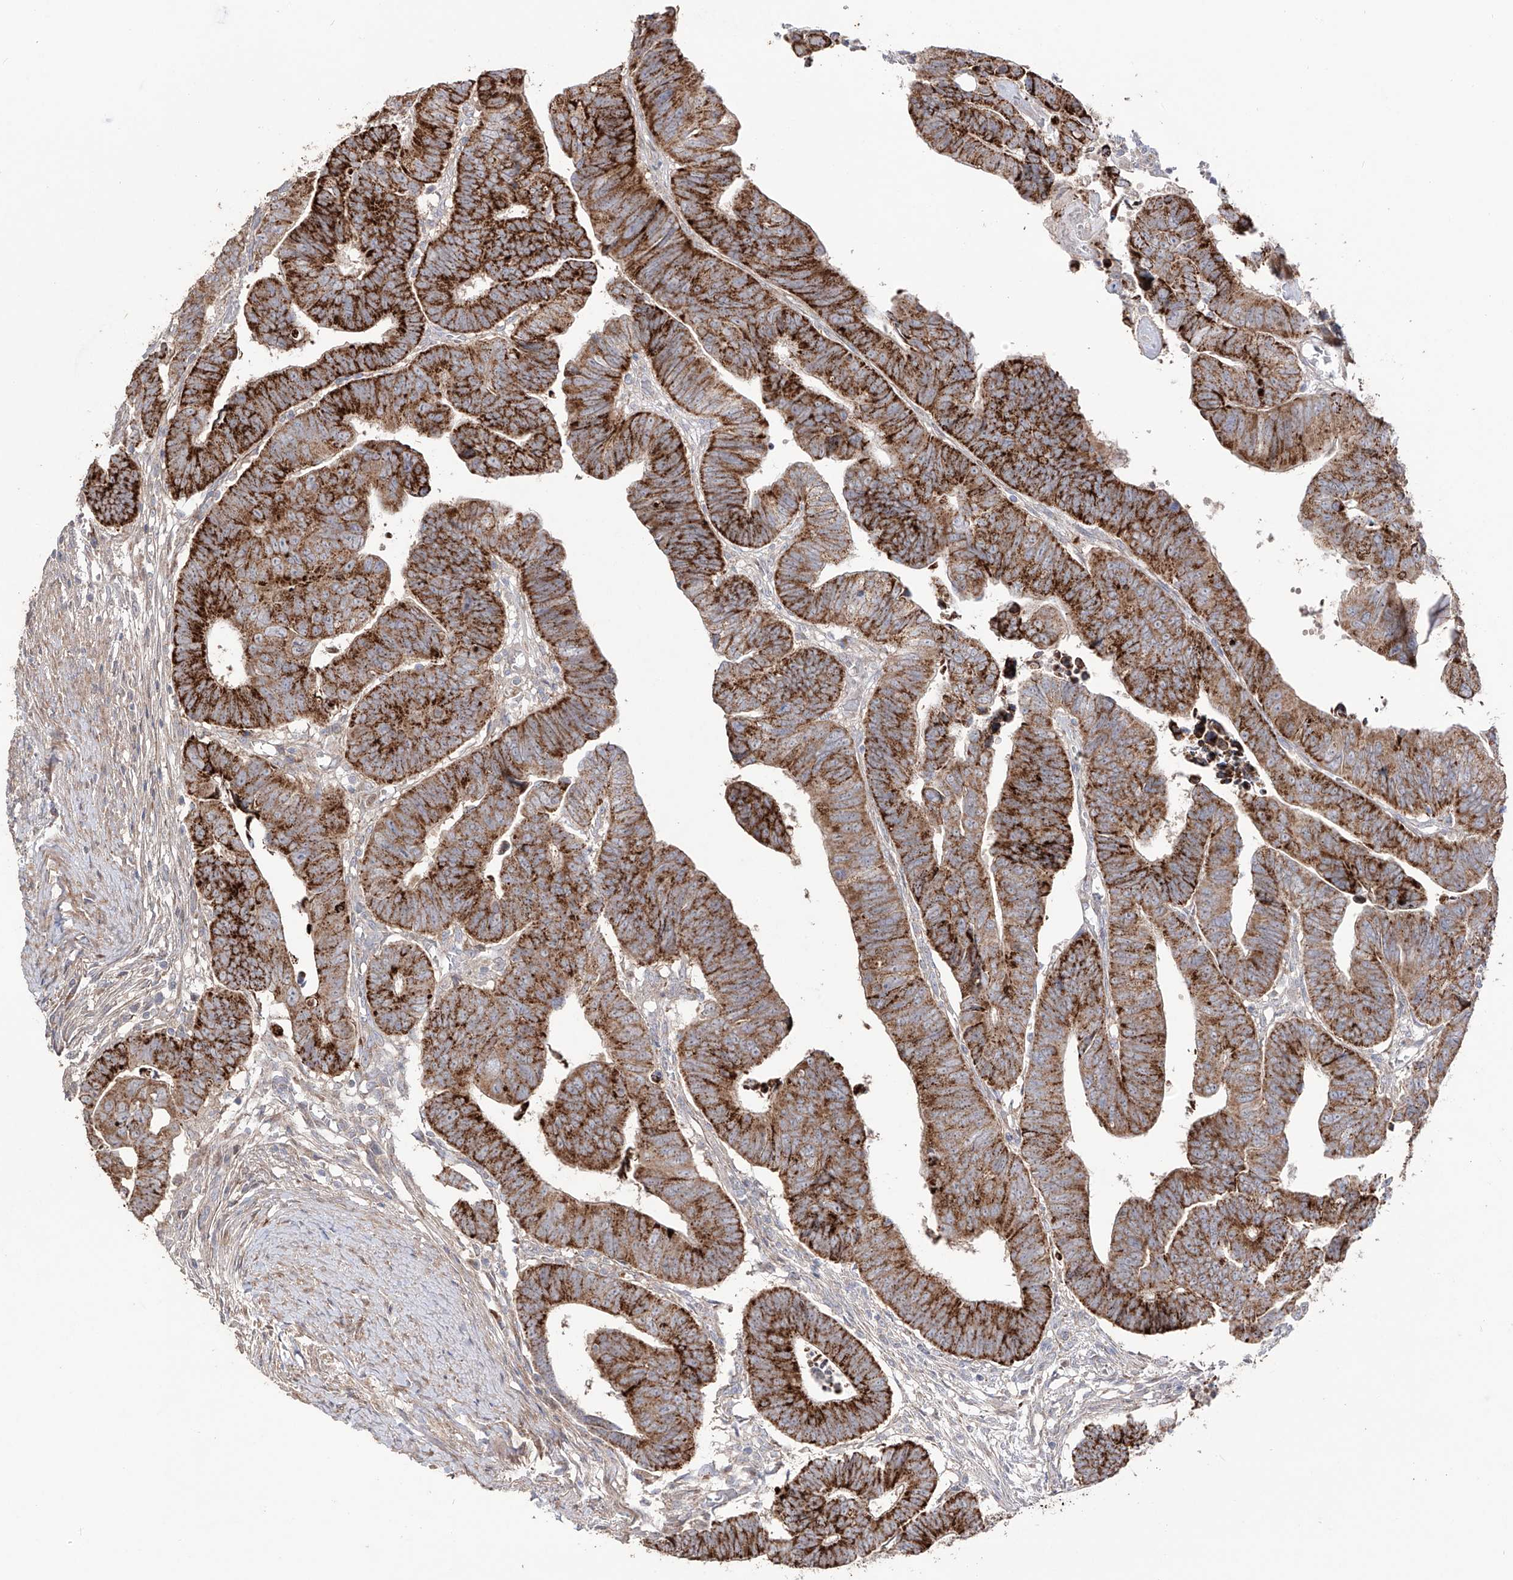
{"staining": {"intensity": "strong", "quantity": ">75%", "location": "cytoplasmic/membranous"}, "tissue": "colorectal cancer", "cell_type": "Tumor cells", "image_type": "cancer", "snomed": [{"axis": "morphology", "description": "Adenocarcinoma, NOS"}, {"axis": "topography", "description": "Rectum"}], "caption": "High-power microscopy captured an immunohistochemistry micrograph of colorectal adenocarcinoma, revealing strong cytoplasmic/membranous positivity in about >75% of tumor cells.", "gene": "YKT6", "patient": {"sex": "female", "age": 65}}